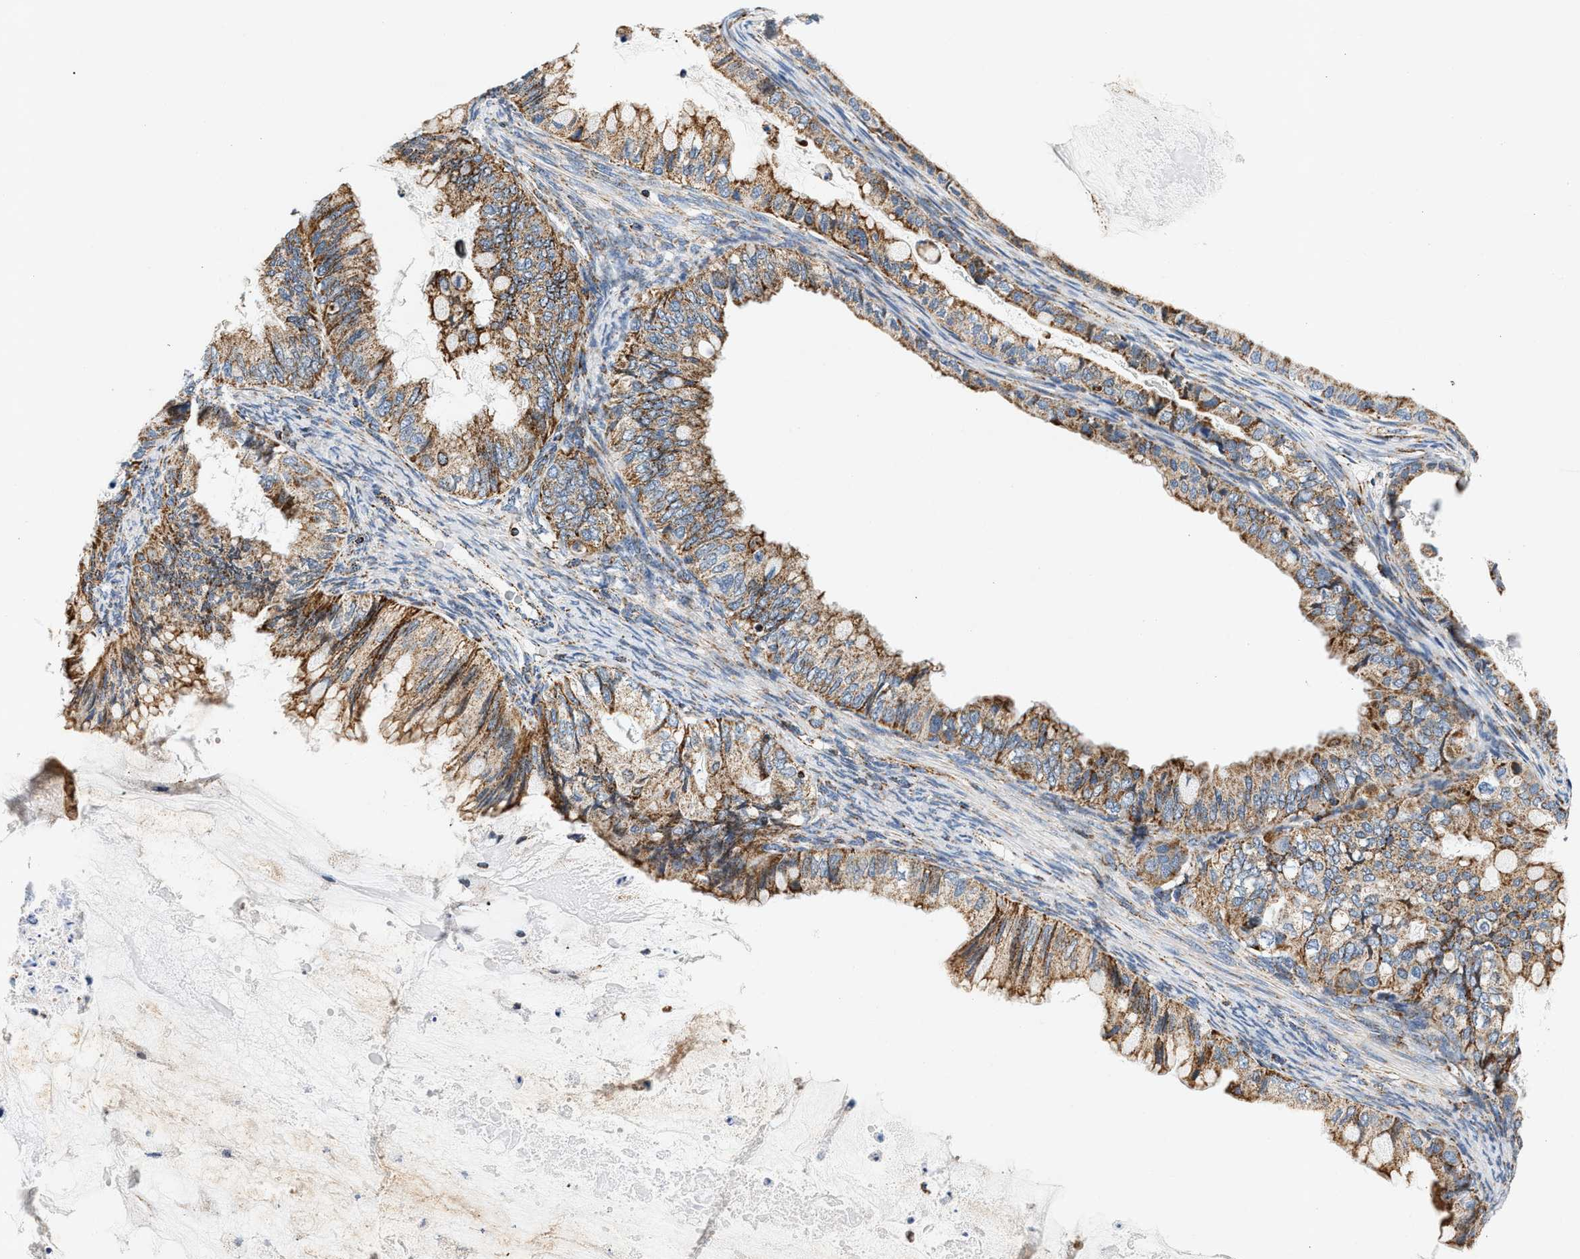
{"staining": {"intensity": "moderate", "quantity": ">75%", "location": "cytoplasmic/membranous"}, "tissue": "ovarian cancer", "cell_type": "Tumor cells", "image_type": "cancer", "snomed": [{"axis": "morphology", "description": "Cystadenocarcinoma, mucinous, NOS"}, {"axis": "topography", "description": "Ovary"}], "caption": "Immunohistochemistry (IHC) micrograph of human ovarian mucinous cystadenocarcinoma stained for a protein (brown), which reveals medium levels of moderate cytoplasmic/membranous positivity in about >75% of tumor cells.", "gene": "PDE1A", "patient": {"sex": "female", "age": 80}}